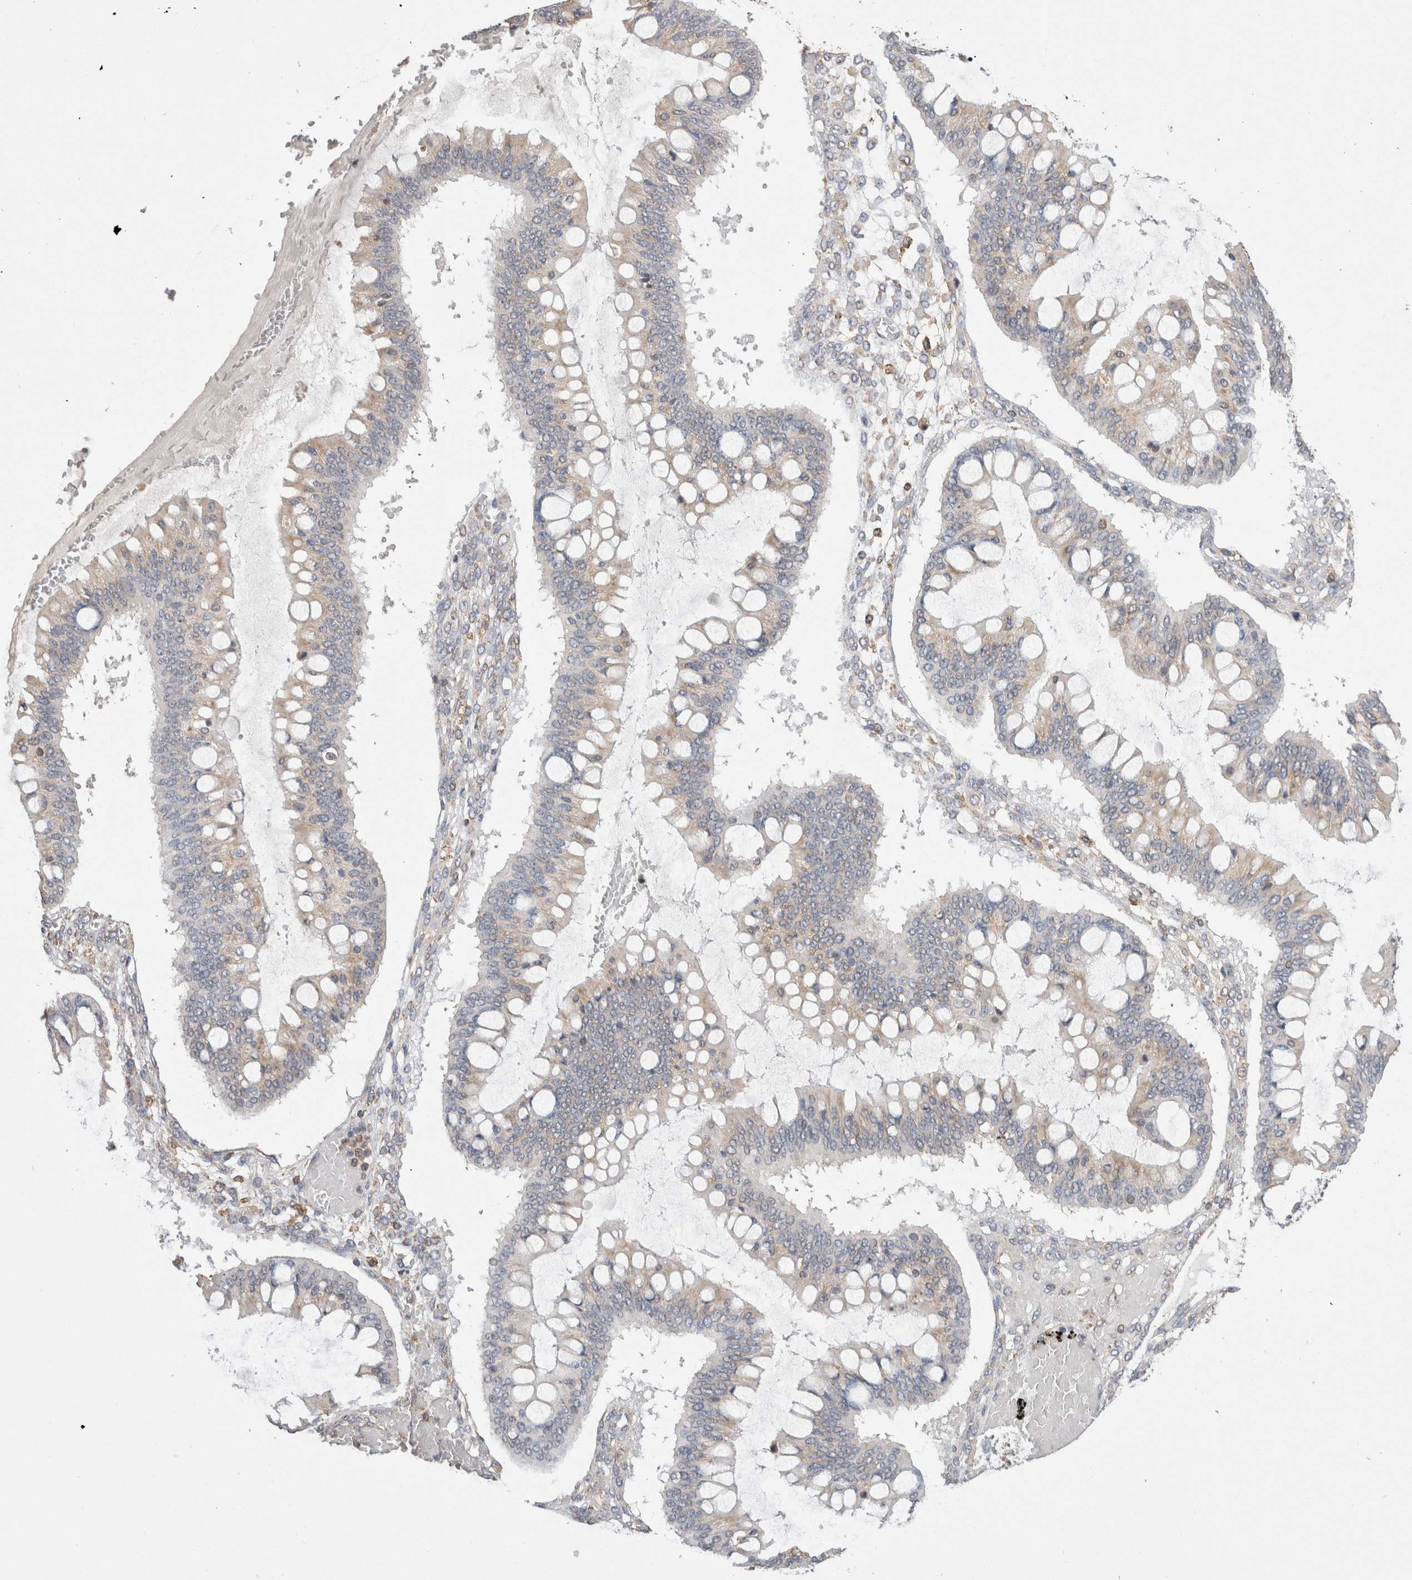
{"staining": {"intensity": "weak", "quantity": "25%-75%", "location": "cytoplasmic/membranous"}, "tissue": "ovarian cancer", "cell_type": "Tumor cells", "image_type": "cancer", "snomed": [{"axis": "morphology", "description": "Cystadenocarcinoma, mucinous, NOS"}, {"axis": "topography", "description": "Ovary"}], "caption": "Protein analysis of mucinous cystadenocarcinoma (ovarian) tissue shows weak cytoplasmic/membranous staining in approximately 25%-75% of tumor cells.", "gene": "LRPAP1", "patient": {"sex": "female", "age": 73}}